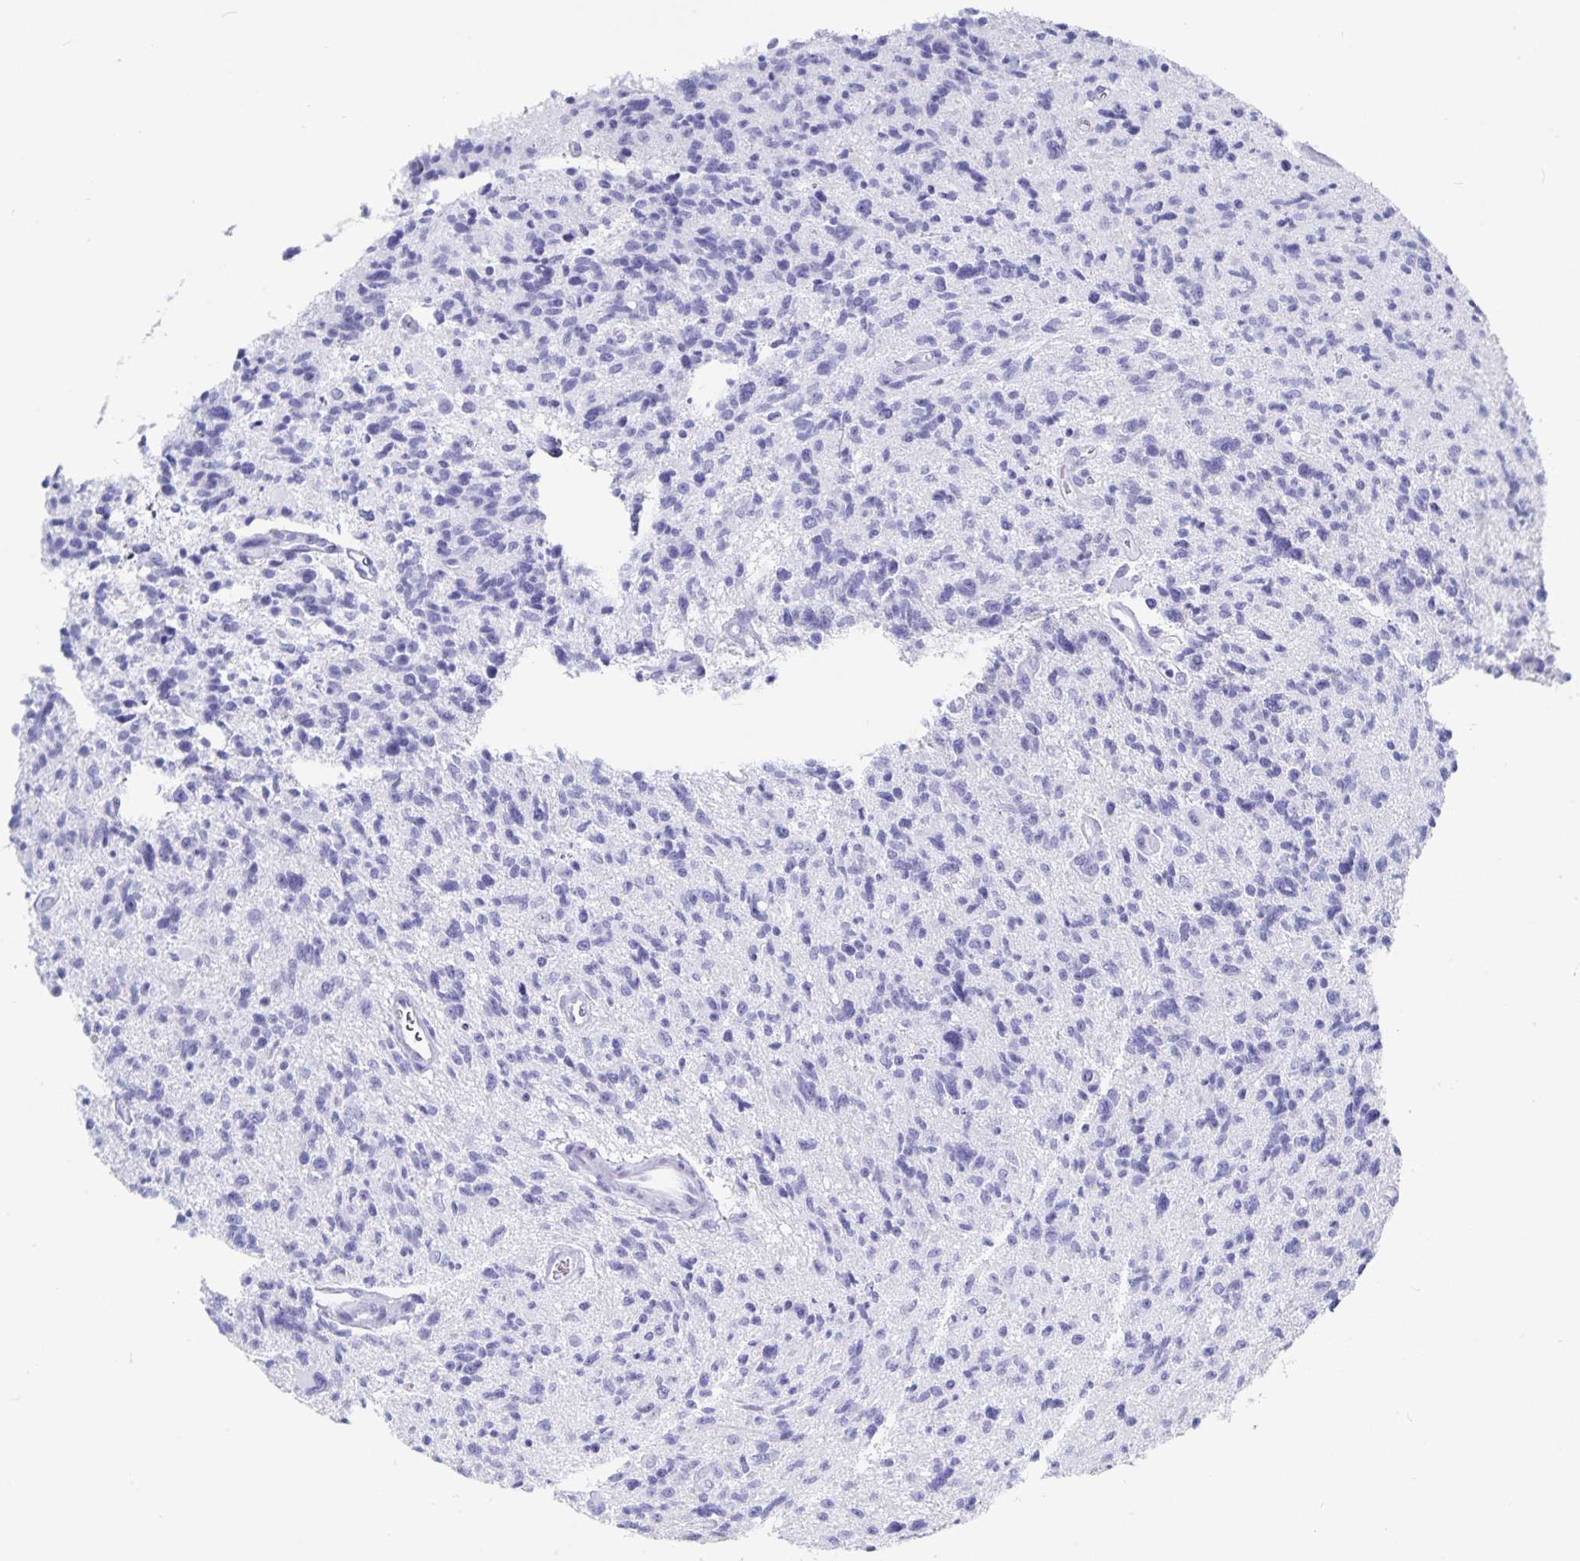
{"staining": {"intensity": "negative", "quantity": "none", "location": "none"}, "tissue": "glioma", "cell_type": "Tumor cells", "image_type": "cancer", "snomed": [{"axis": "morphology", "description": "Glioma, malignant, High grade"}, {"axis": "topography", "description": "Brain"}], "caption": "Glioma was stained to show a protein in brown. There is no significant expression in tumor cells. (Stains: DAB immunohistochemistry with hematoxylin counter stain, Microscopy: brightfield microscopy at high magnification).", "gene": "C19orf73", "patient": {"sex": "male", "age": 29}}